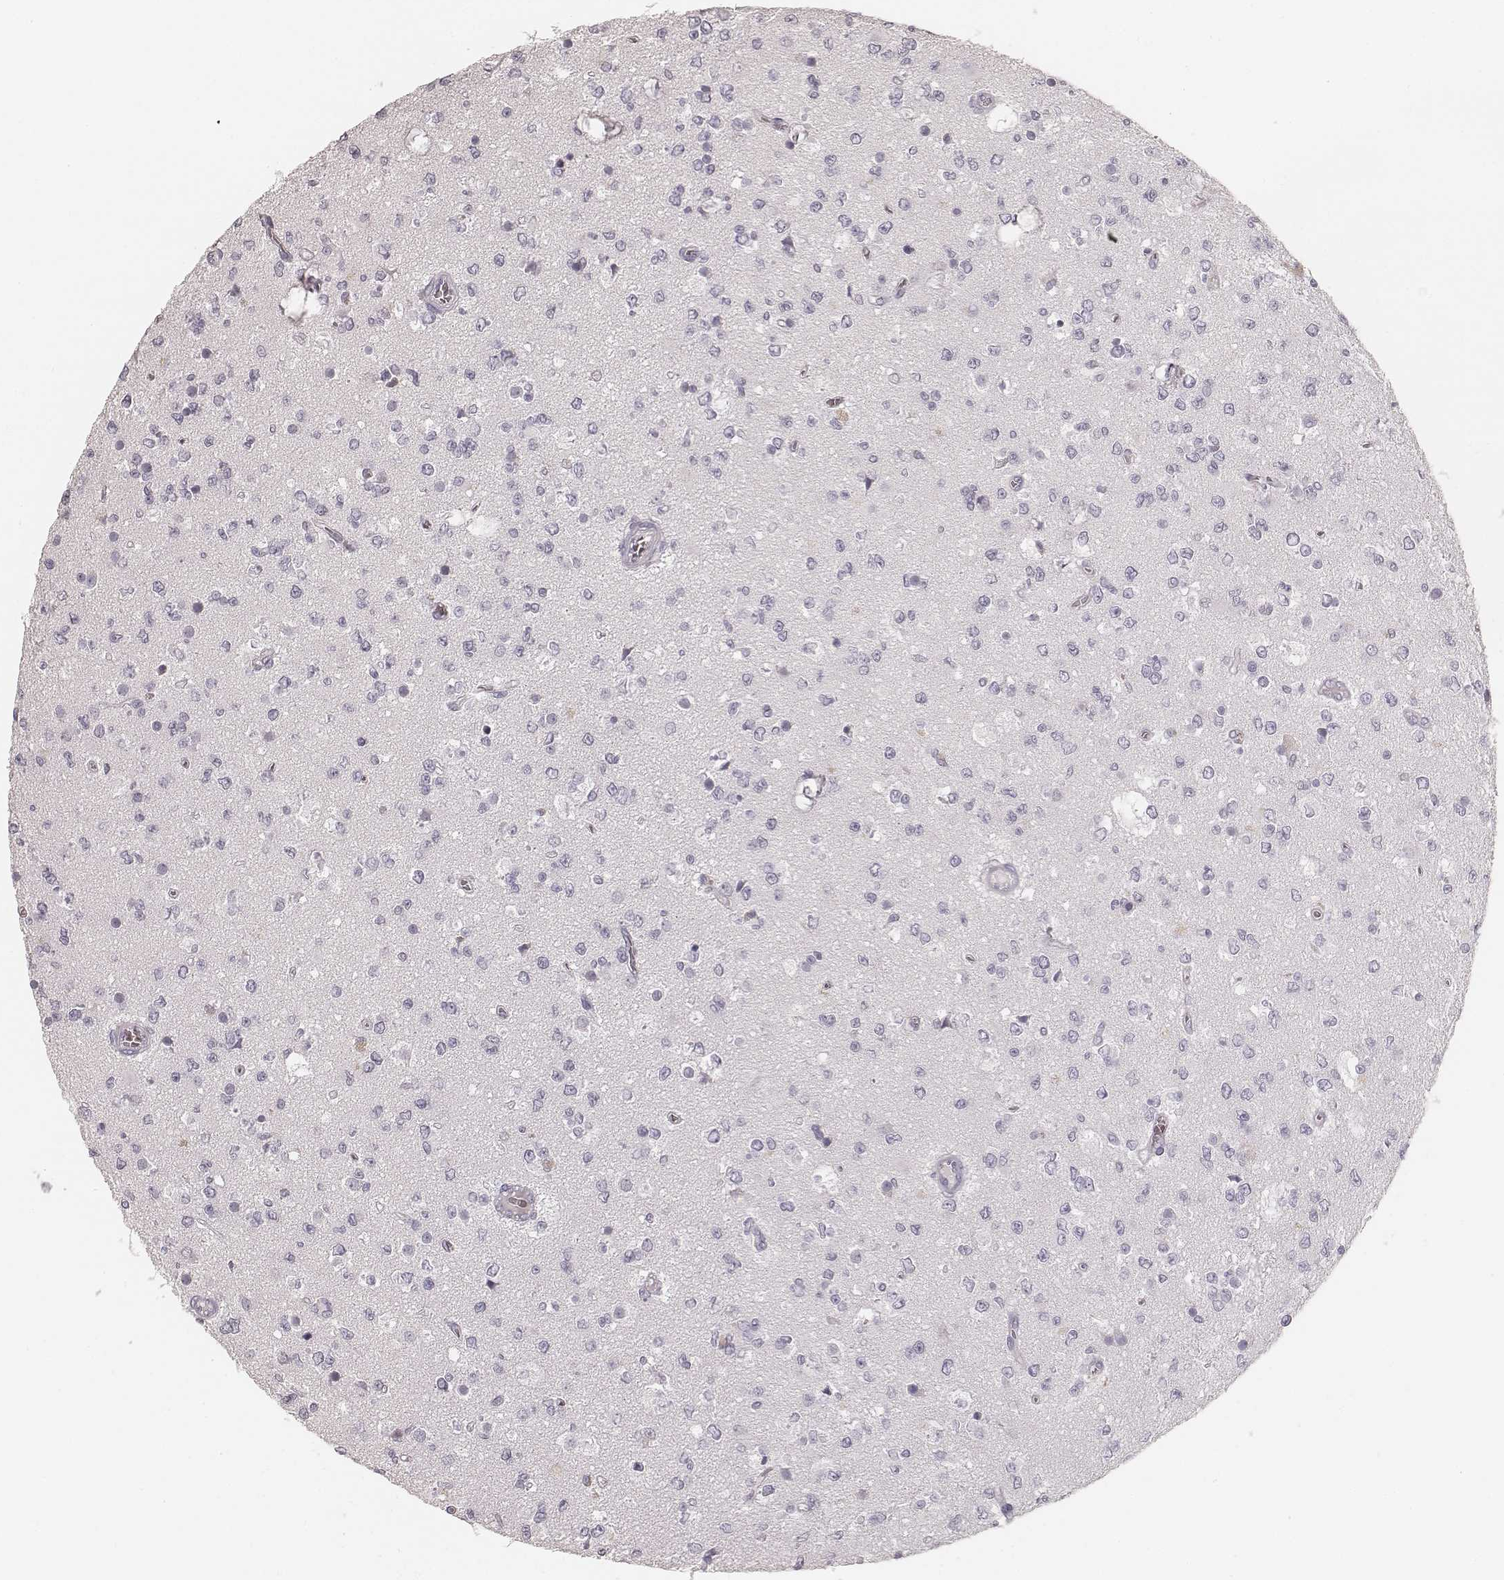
{"staining": {"intensity": "negative", "quantity": "none", "location": "none"}, "tissue": "glioma", "cell_type": "Tumor cells", "image_type": "cancer", "snomed": [{"axis": "morphology", "description": "Glioma, malignant, Low grade"}, {"axis": "topography", "description": "Brain"}], "caption": "Protein analysis of malignant glioma (low-grade) demonstrates no significant positivity in tumor cells. Nuclei are stained in blue.", "gene": "HNF4G", "patient": {"sex": "female", "age": 45}}